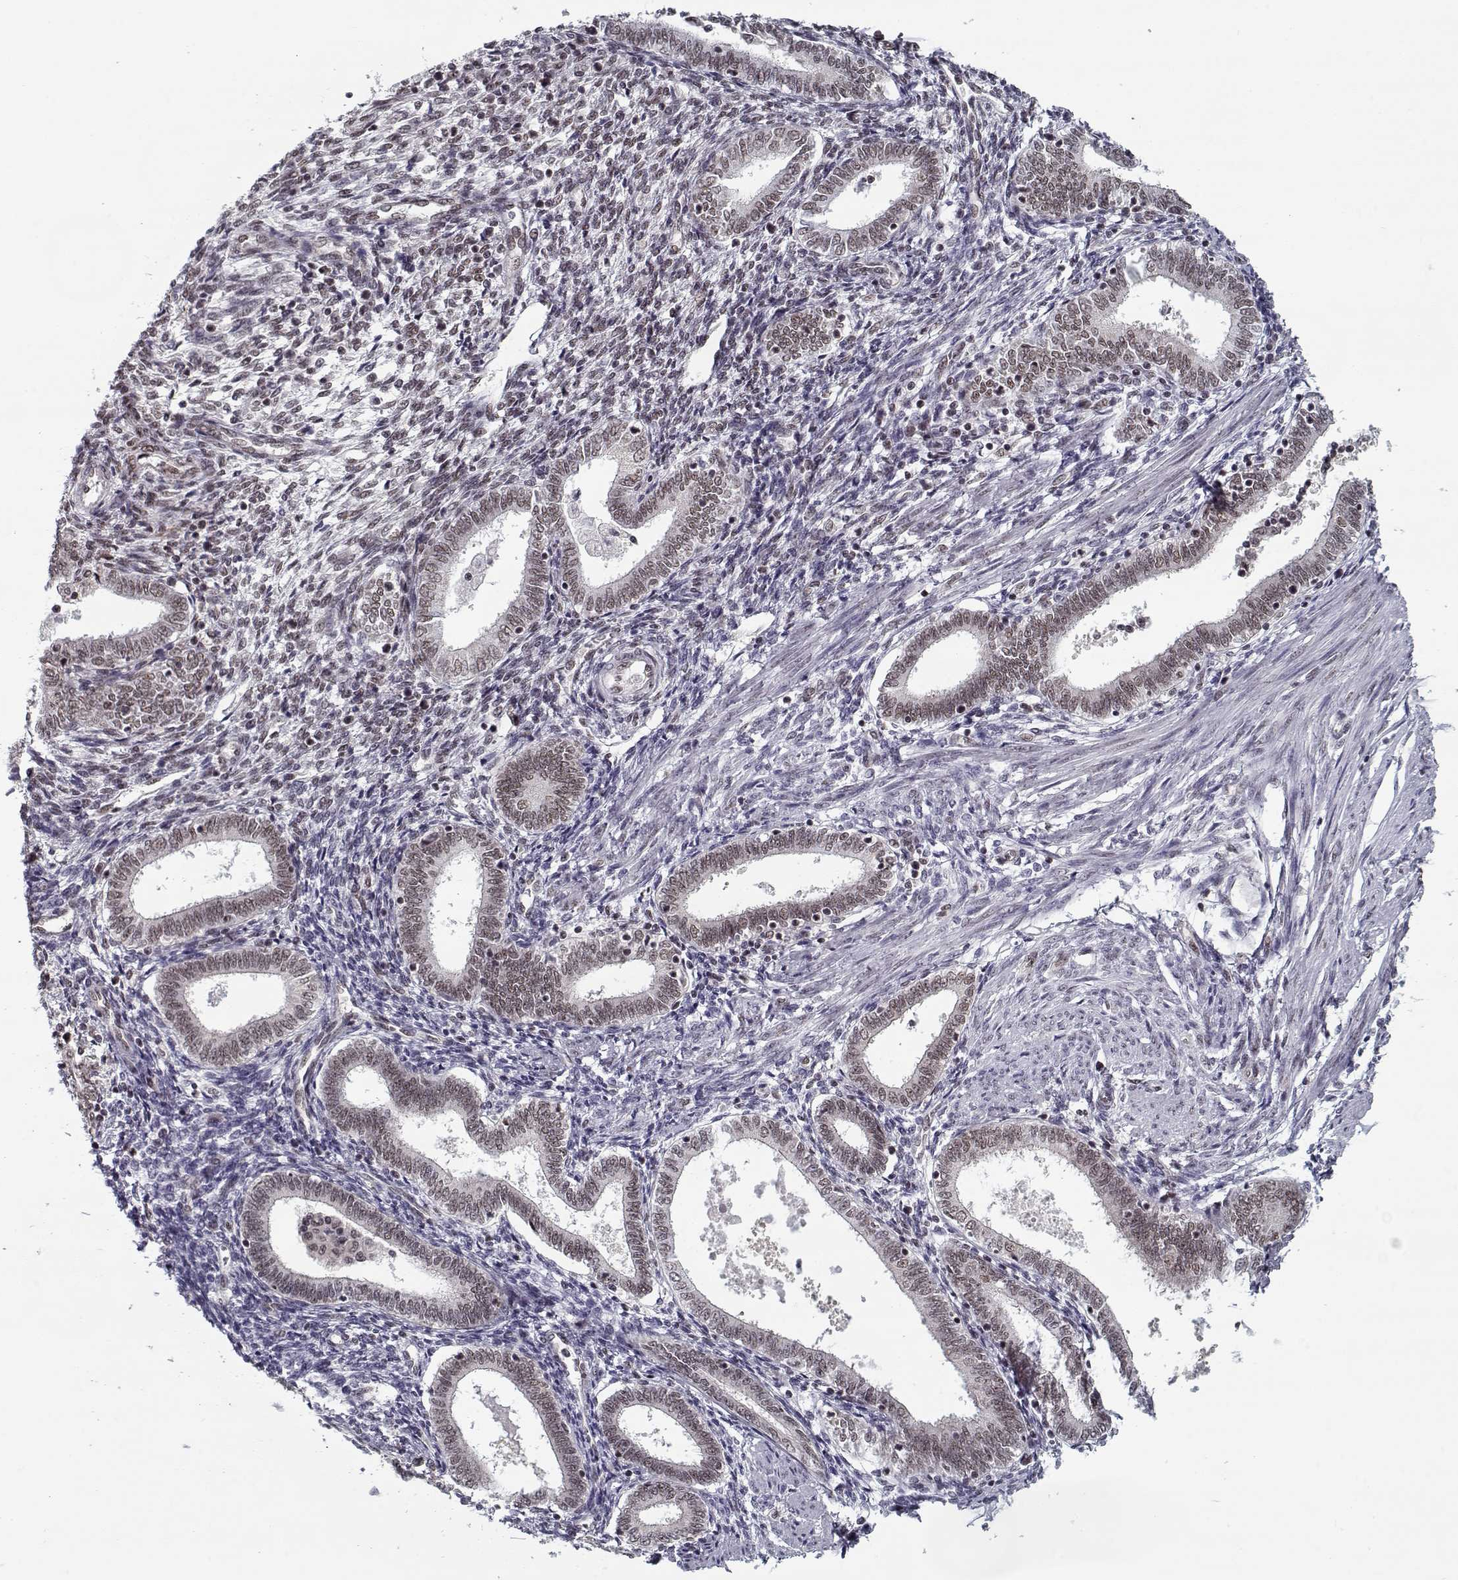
{"staining": {"intensity": "negative", "quantity": "none", "location": "none"}, "tissue": "endometrium", "cell_type": "Cells in endometrial stroma", "image_type": "normal", "snomed": [{"axis": "morphology", "description": "Normal tissue, NOS"}, {"axis": "topography", "description": "Endometrium"}], "caption": "Immunohistochemistry (IHC) of normal endometrium displays no staining in cells in endometrial stroma.", "gene": "TESPA1", "patient": {"sex": "female", "age": 42}}